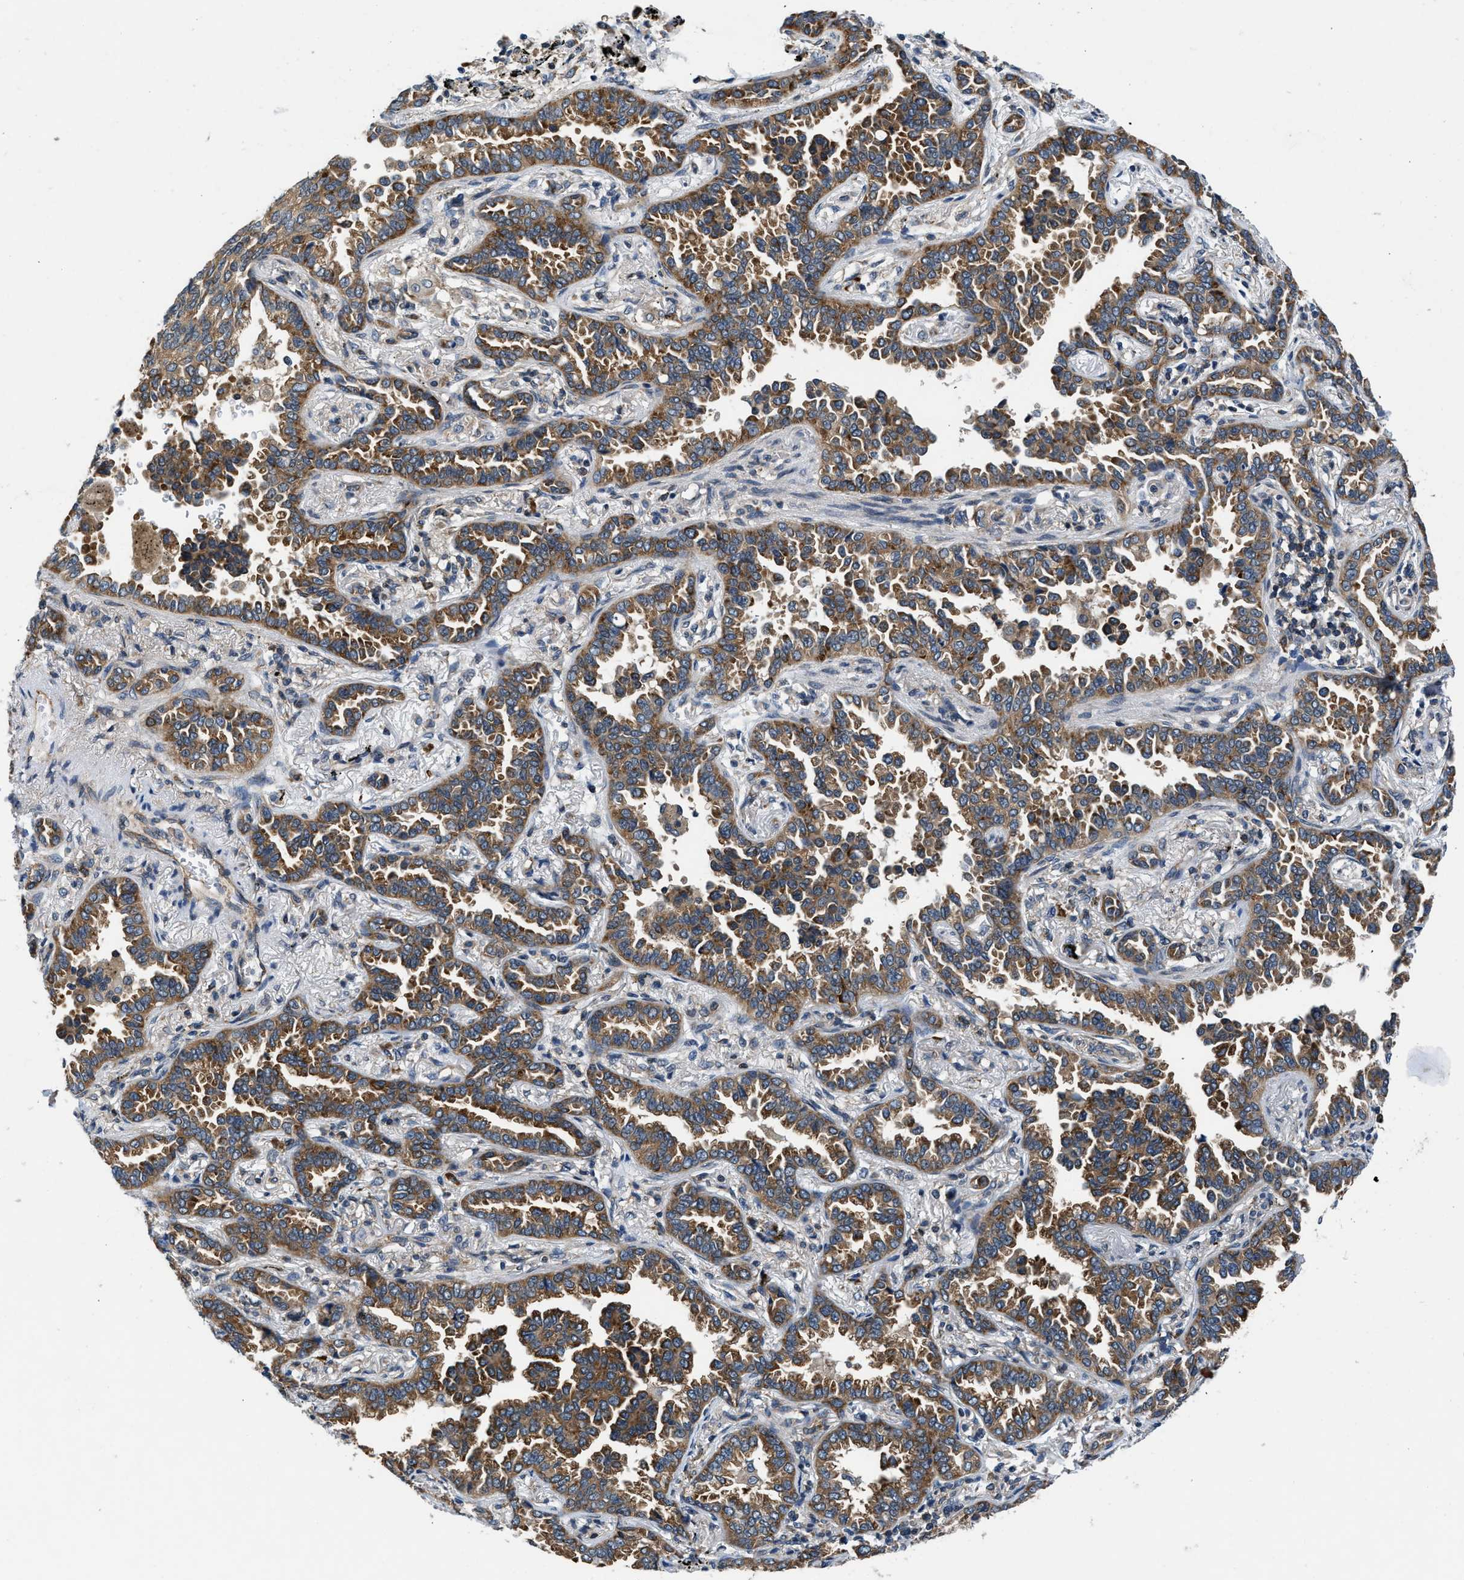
{"staining": {"intensity": "moderate", "quantity": ">75%", "location": "cytoplasmic/membranous"}, "tissue": "lung cancer", "cell_type": "Tumor cells", "image_type": "cancer", "snomed": [{"axis": "morphology", "description": "Normal tissue, NOS"}, {"axis": "morphology", "description": "Adenocarcinoma, NOS"}, {"axis": "topography", "description": "Lung"}], "caption": "DAB (3,3'-diaminobenzidine) immunohistochemical staining of adenocarcinoma (lung) demonstrates moderate cytoplasmic/membranous protein expression in about >75% of tumor cells.", "gene": "PA2G4", "patient": {"sex": "male", "age": 59}}